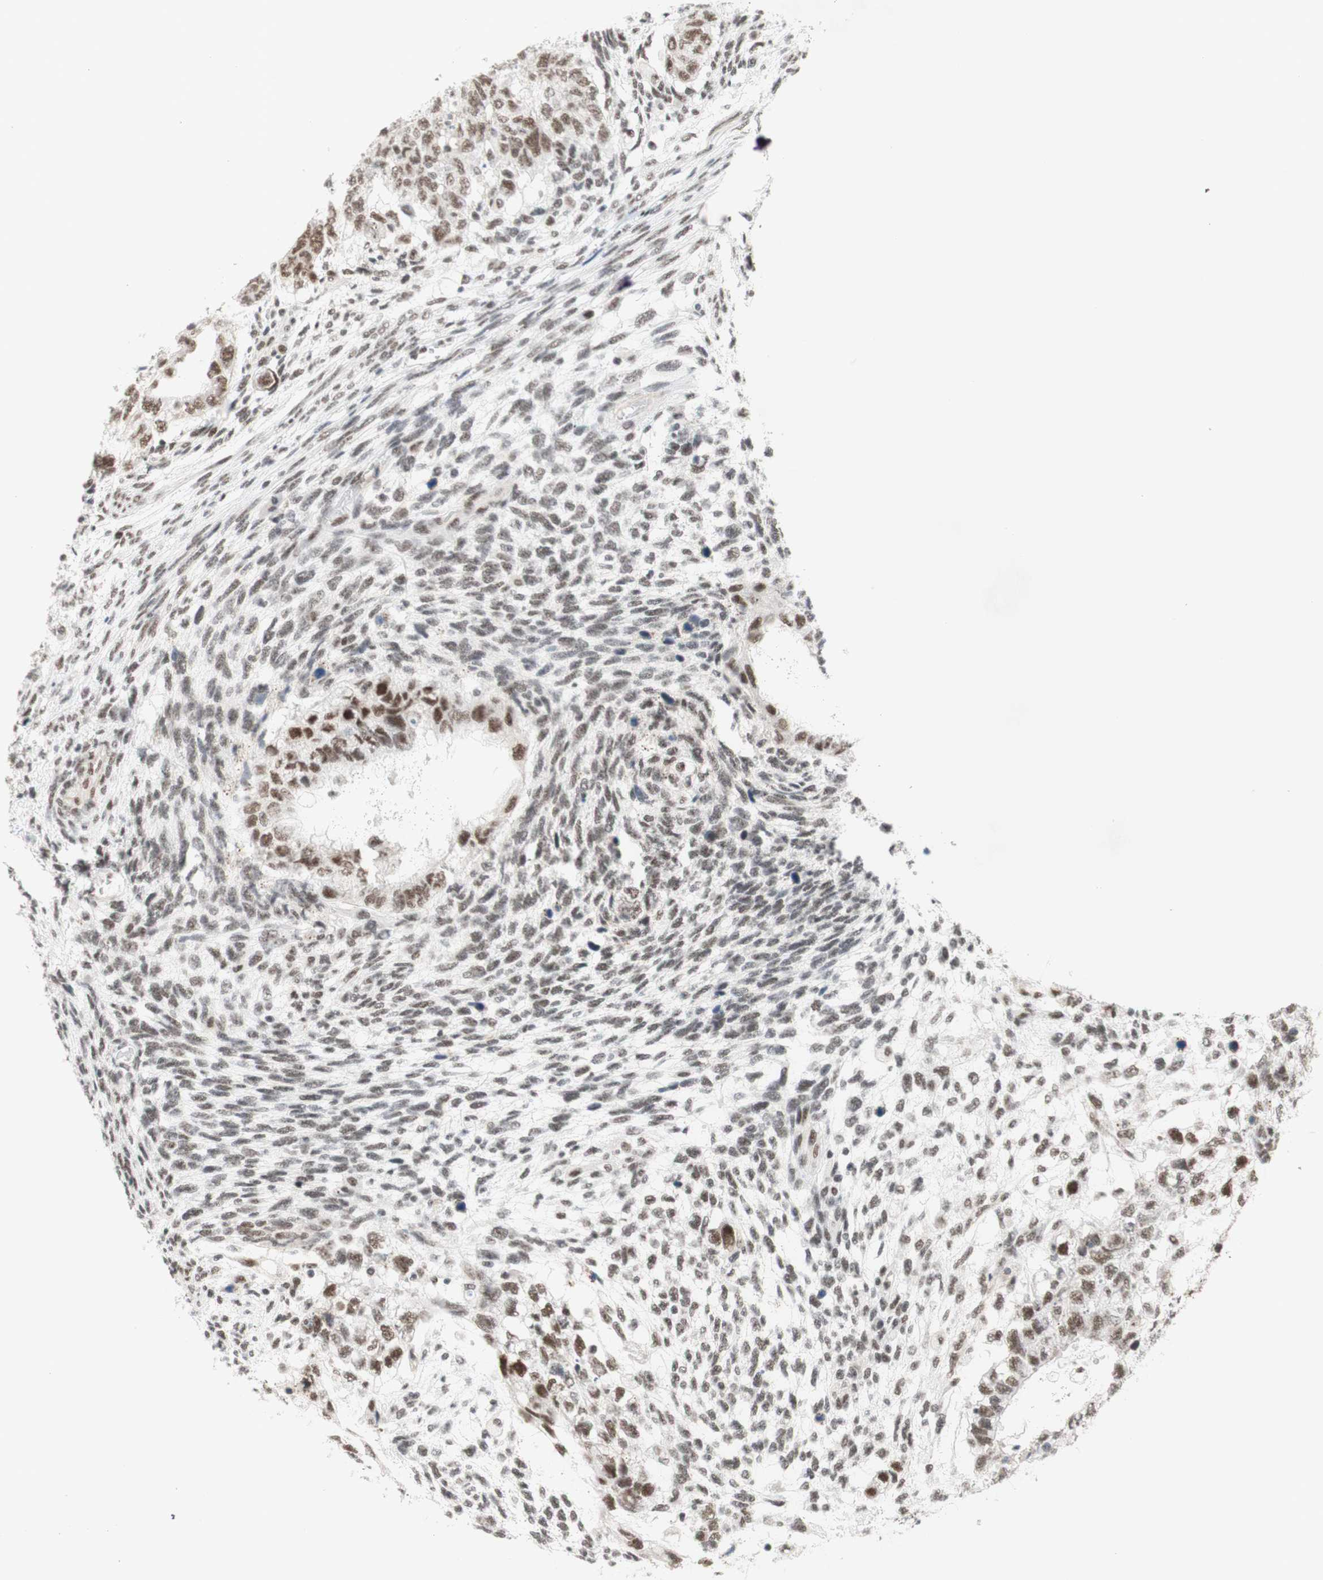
{"staining": {"intensity": "moderate", "quantity": "25%-75%", "location": "nuclear"}, "tissue": "testis cancer", "cell_type": "Tumor cells", "image_type": "cancer", "snomed": [{"axis": "morphology", "description": "Normal tissue, NOS"}, {"axis": "morphology", "description": "Carcinoma, Embryonal, NOS"}, {"axis": "topography", "description": "Testis"}], "caption": "Protein analysis of embryonal carcinoma (testis) tissue shows moderate nuclear positivity in about 25%-75% of tumor cells. The staining was performed using DAB (3,3'-diaminobenzidine) to visualize the protein expression in brown, while the nuclei were stained in blue with hematoxylin (Magnification: 20x).", "gene": "PRPF19", "patient": {"sex": "male", "age": 36}}